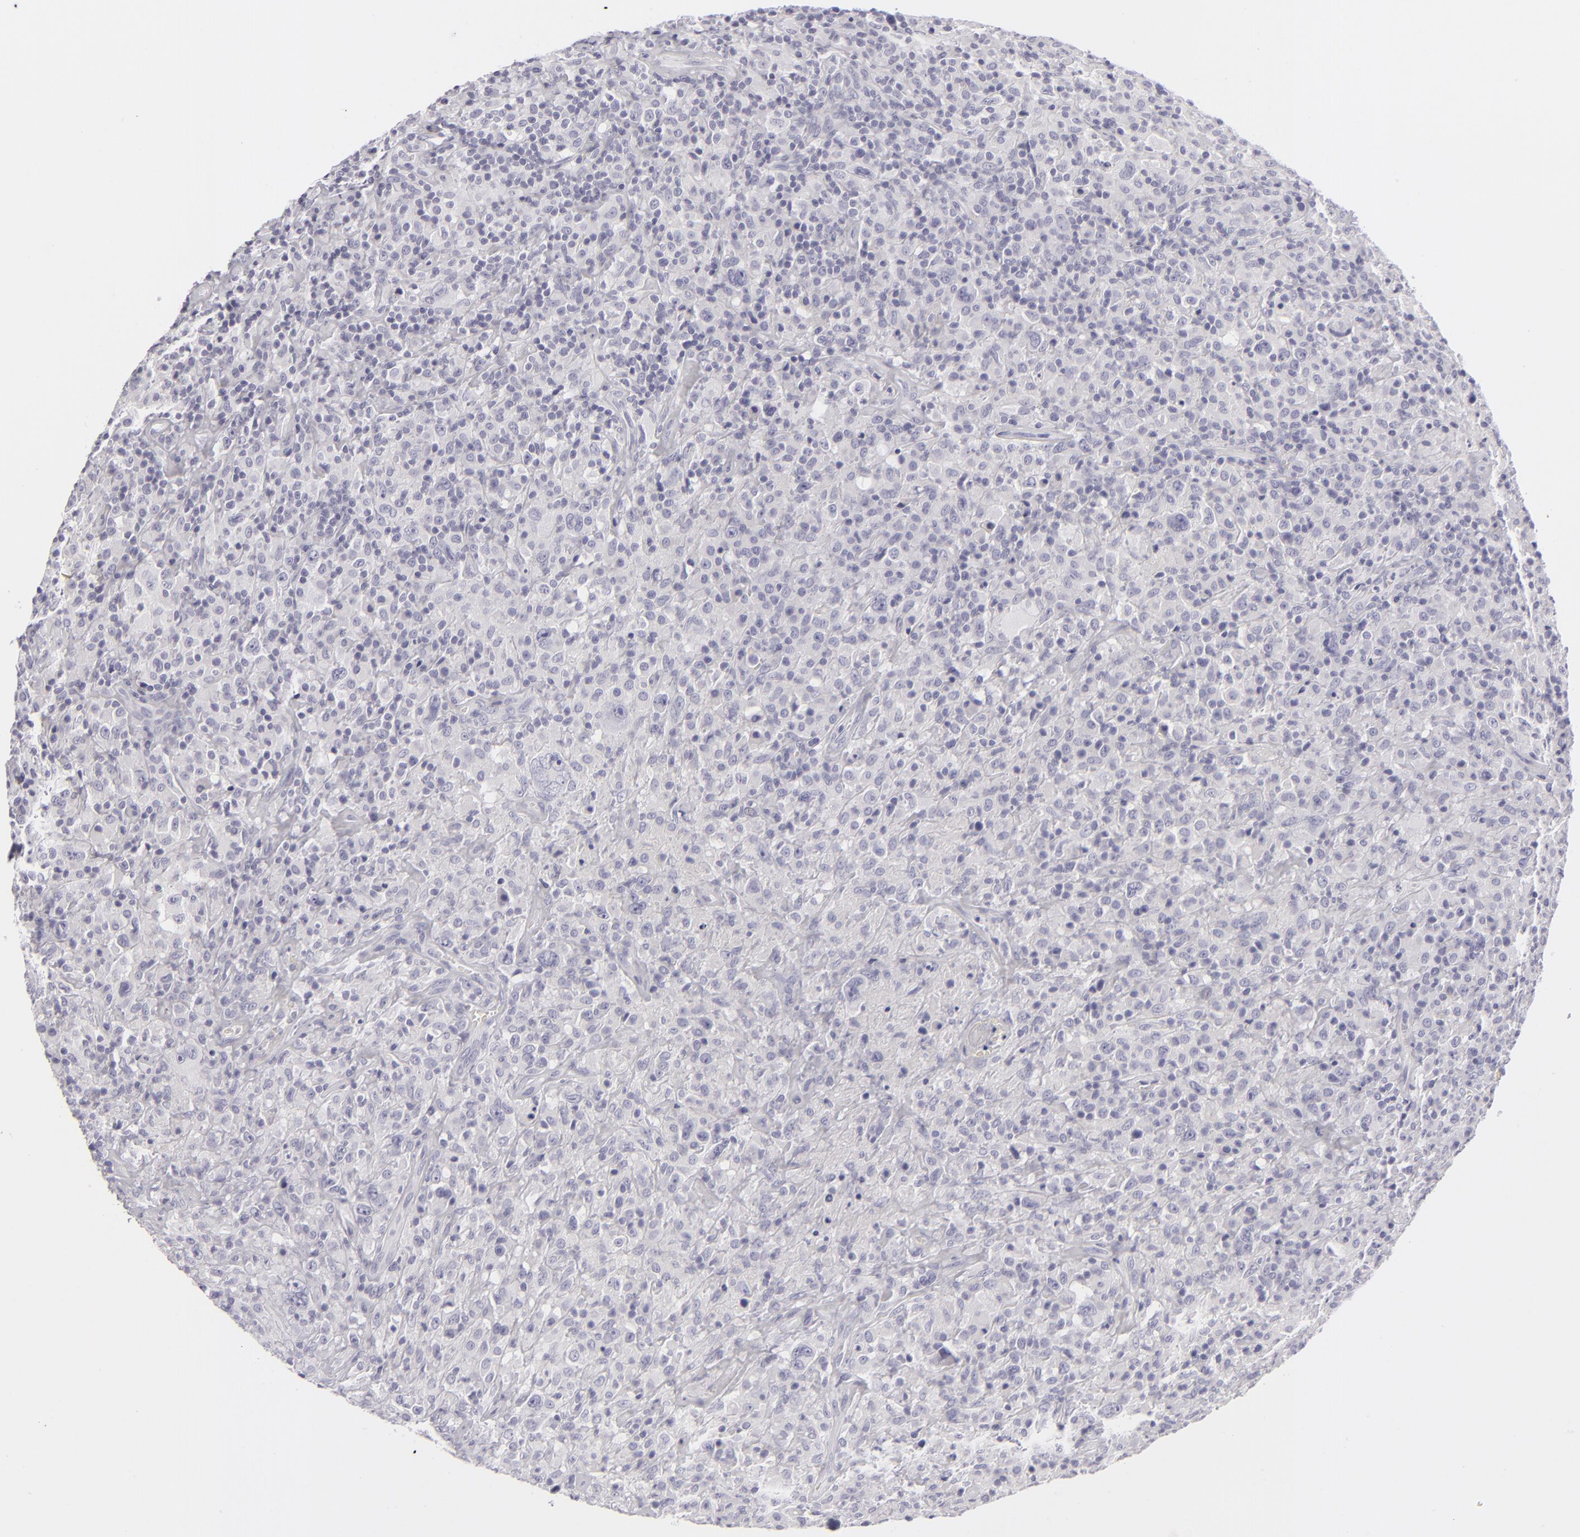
{"staining": {"intensity": "negative", "quantity": "none", "location": "none"}, "tissue": "lymphoma", "cell_type": "Tumor cells", "image_type": "cancer", "snomed": [{"axis": "morphology", "description": "Hodgkin's disease, NOS"}, {"axis": "topography", "description": "Lymph node"}], "caption": "Protein analysis of Hodgkin's disease demonstrates no significant expression in tumor cells.", "gene": "DLG4", "patient": {"sex": "male", "age": 46}}